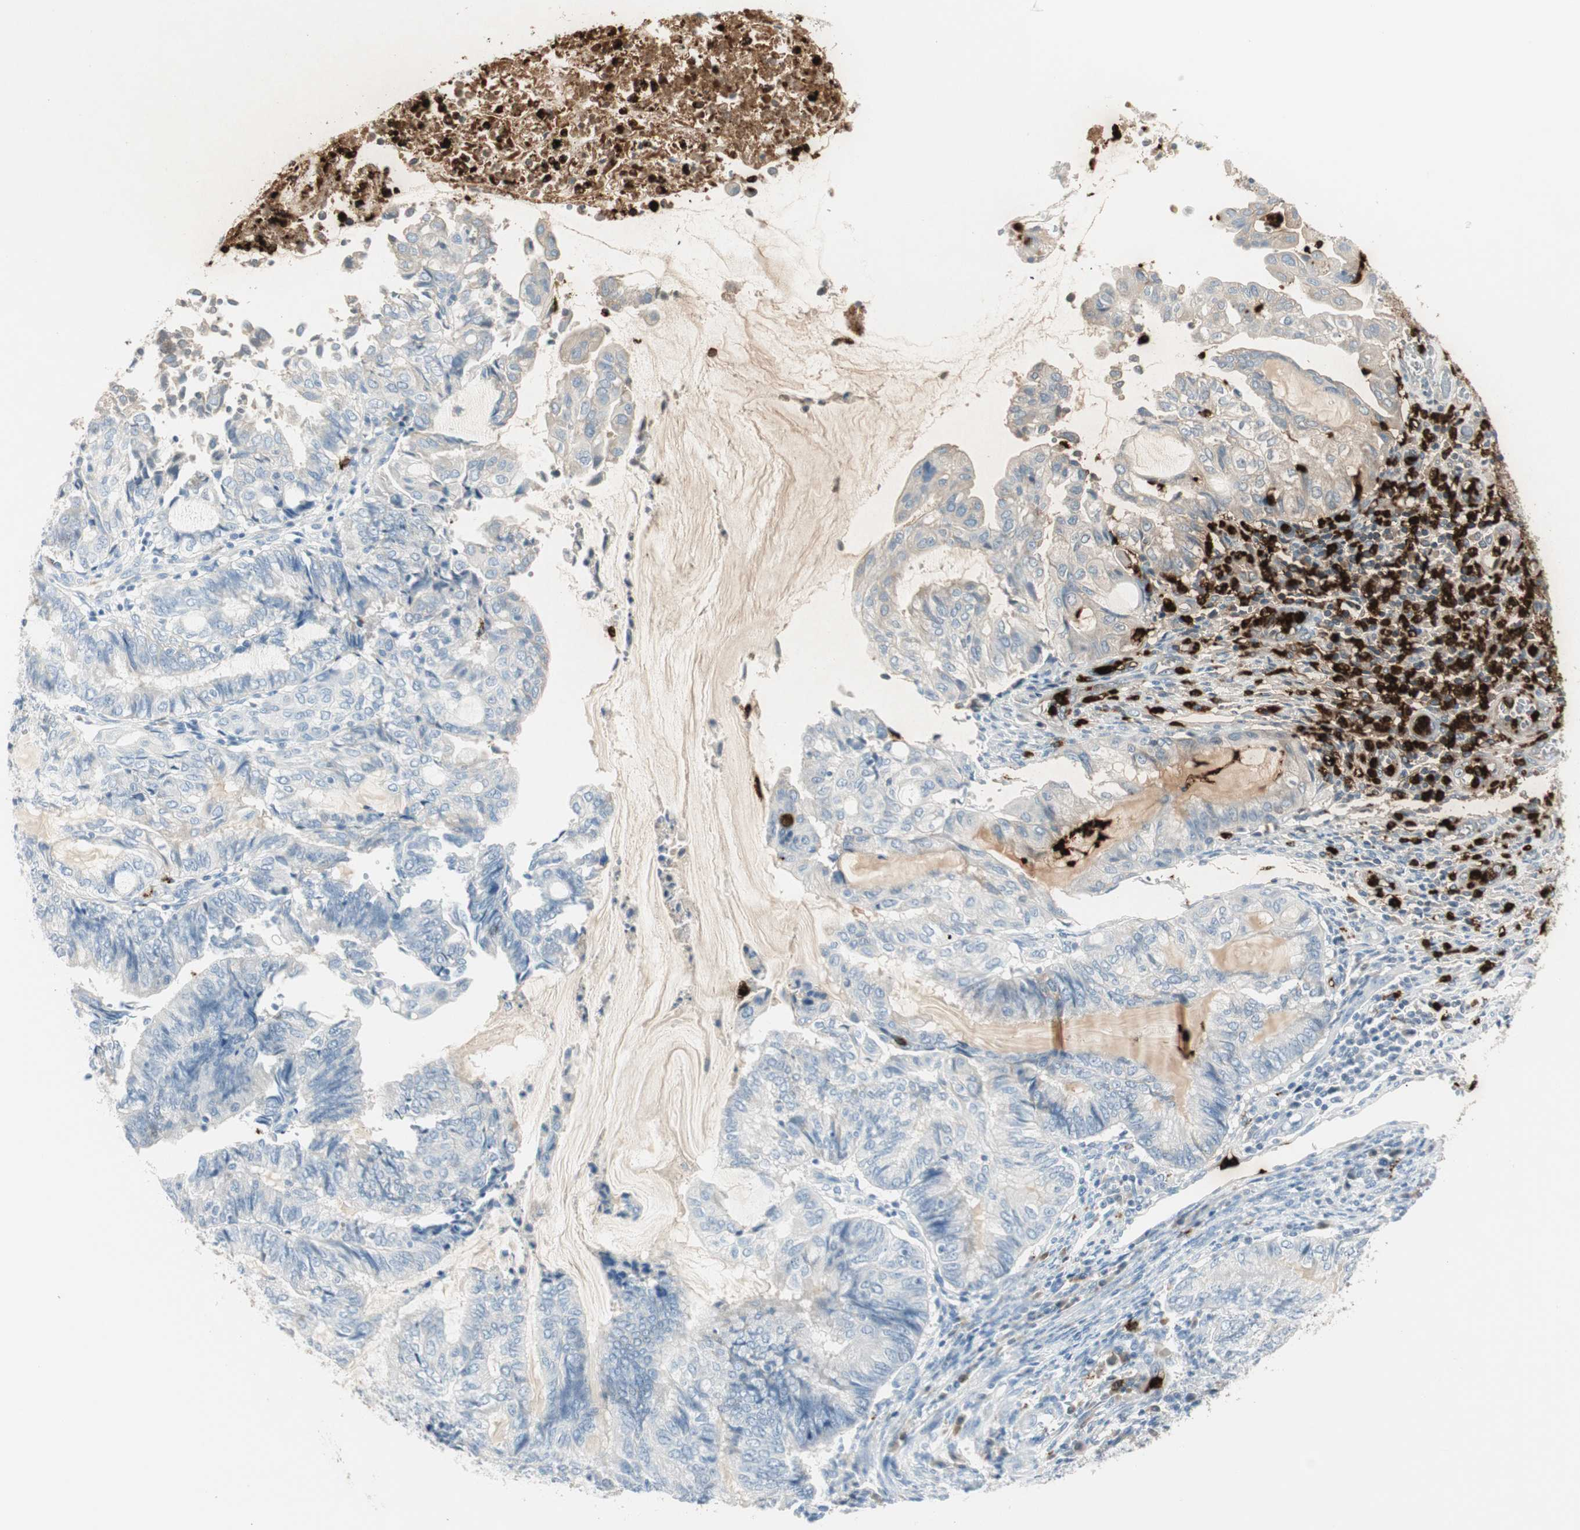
{"staining": {"intensity": "negative", "quantity": "none", "location": "none"}, "tissue": "endometrial cancer", "cell_type": "Tumor cells", "image_type": "cancer", "snomed": [{"axis": "morphology", "description": "Adenocarcinoma, NOS"}, {"axis": "topography", "description": "Uterus"}, {"axis": "topography", "description": "Endometrium"}], "caption": "Immunohistochemistry micrograph of human endometrial cancer stained for a protein (brown), which demonstrates no positivity in tumor cells.", "gene": "PRTN3", "patient": {"sex": "female", "age": 70}}